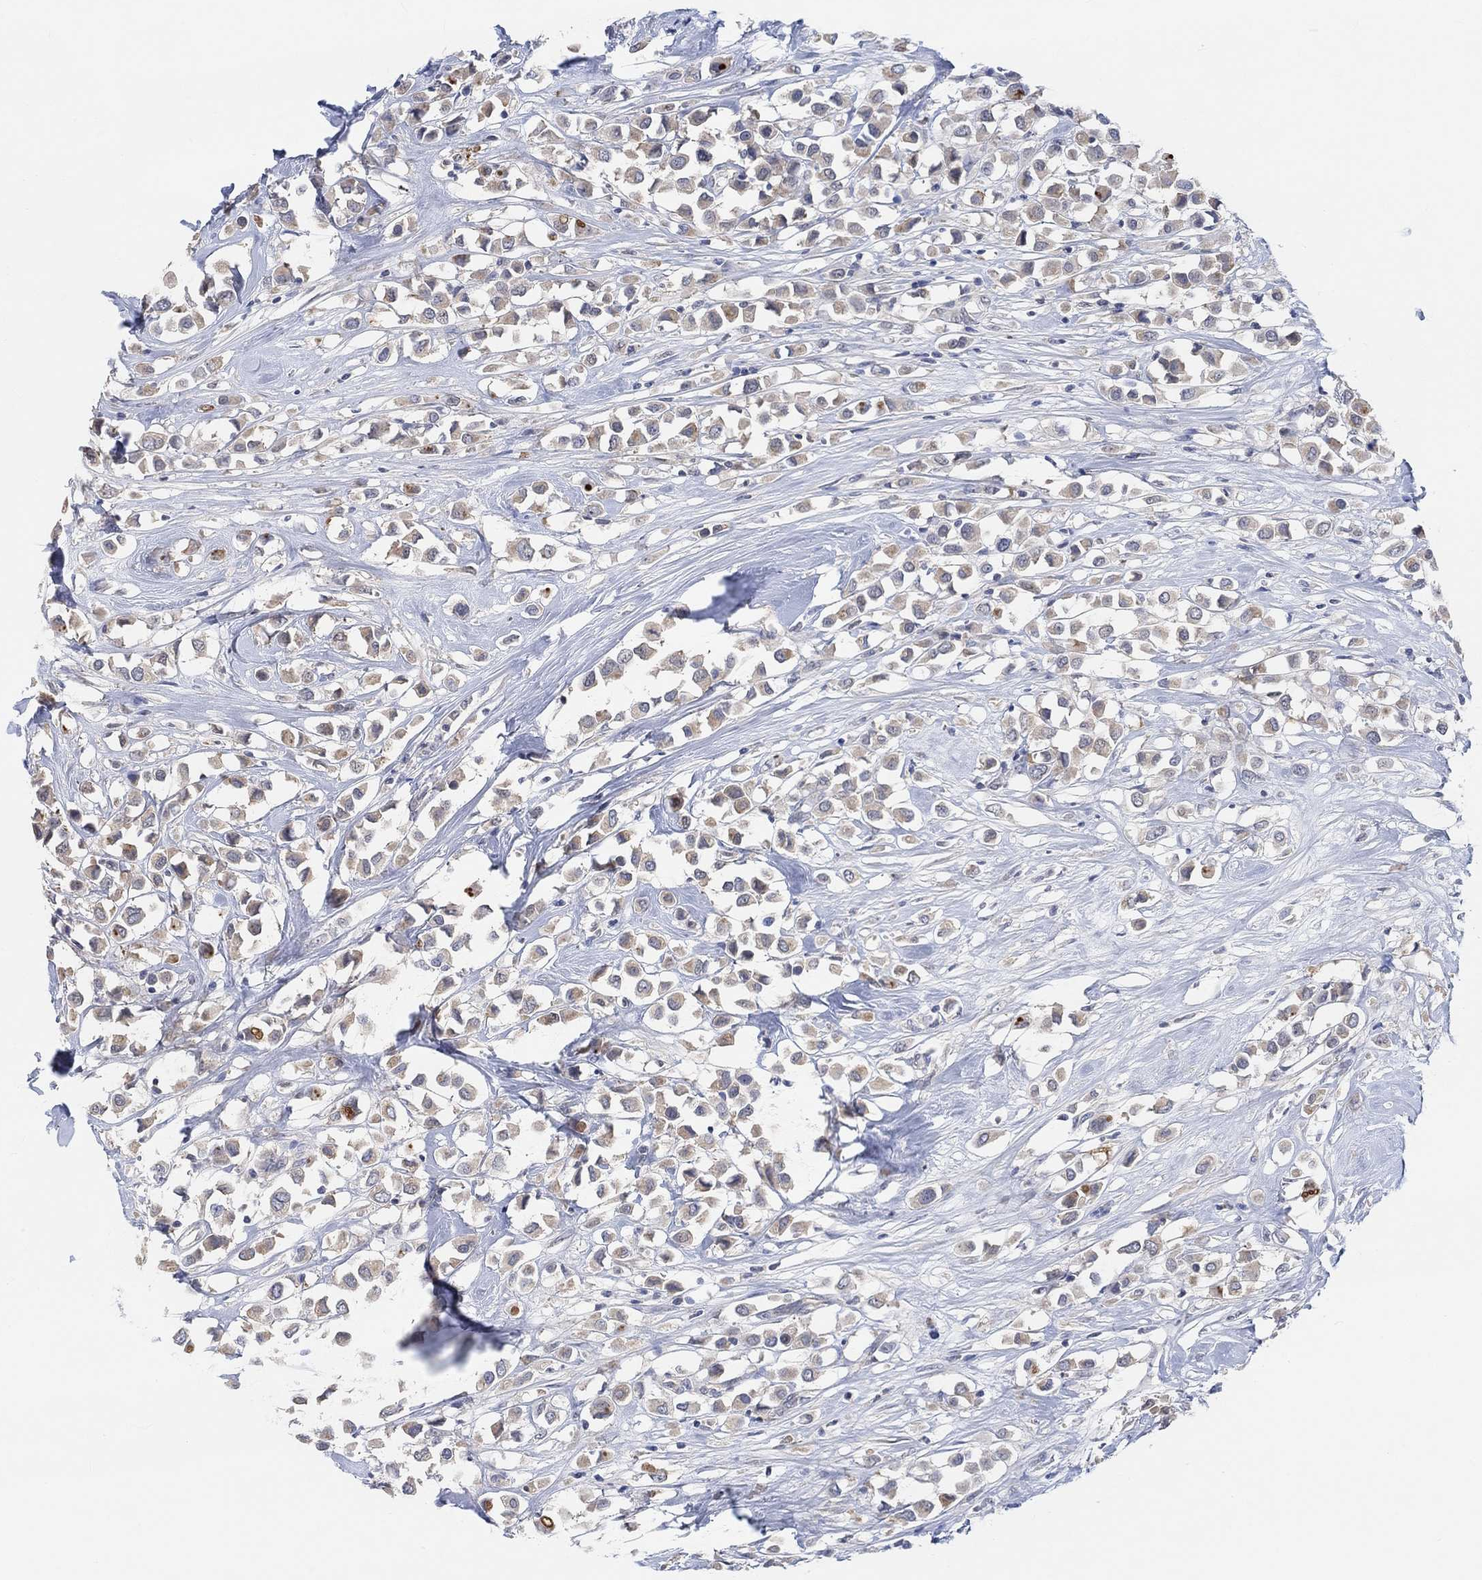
{"staining": {"intensity": "weak", "quantity": ">75%", "location": "cytoplasmic/membranous"}, "tissue": "breast cancer", "cell_type": "Tumor cells", "image_type": "cancer", "snomed": [{"axis": "morphology", "description": "Duct carcinoma"}, {"axis": "topography", "description": "Breast"}], "caption": "Brown immunohistochemical staining in breast intraductal carcinoma displays weak cytoplasmic/membranous positivity in approximately >75% of tumor cells. (Stains: DAB in brown, nuclei in blue, Microscopy: brightfield microscopy at high magnification).", "gene": "MUC1", "patient": {"sex": "female", "age": 61}}